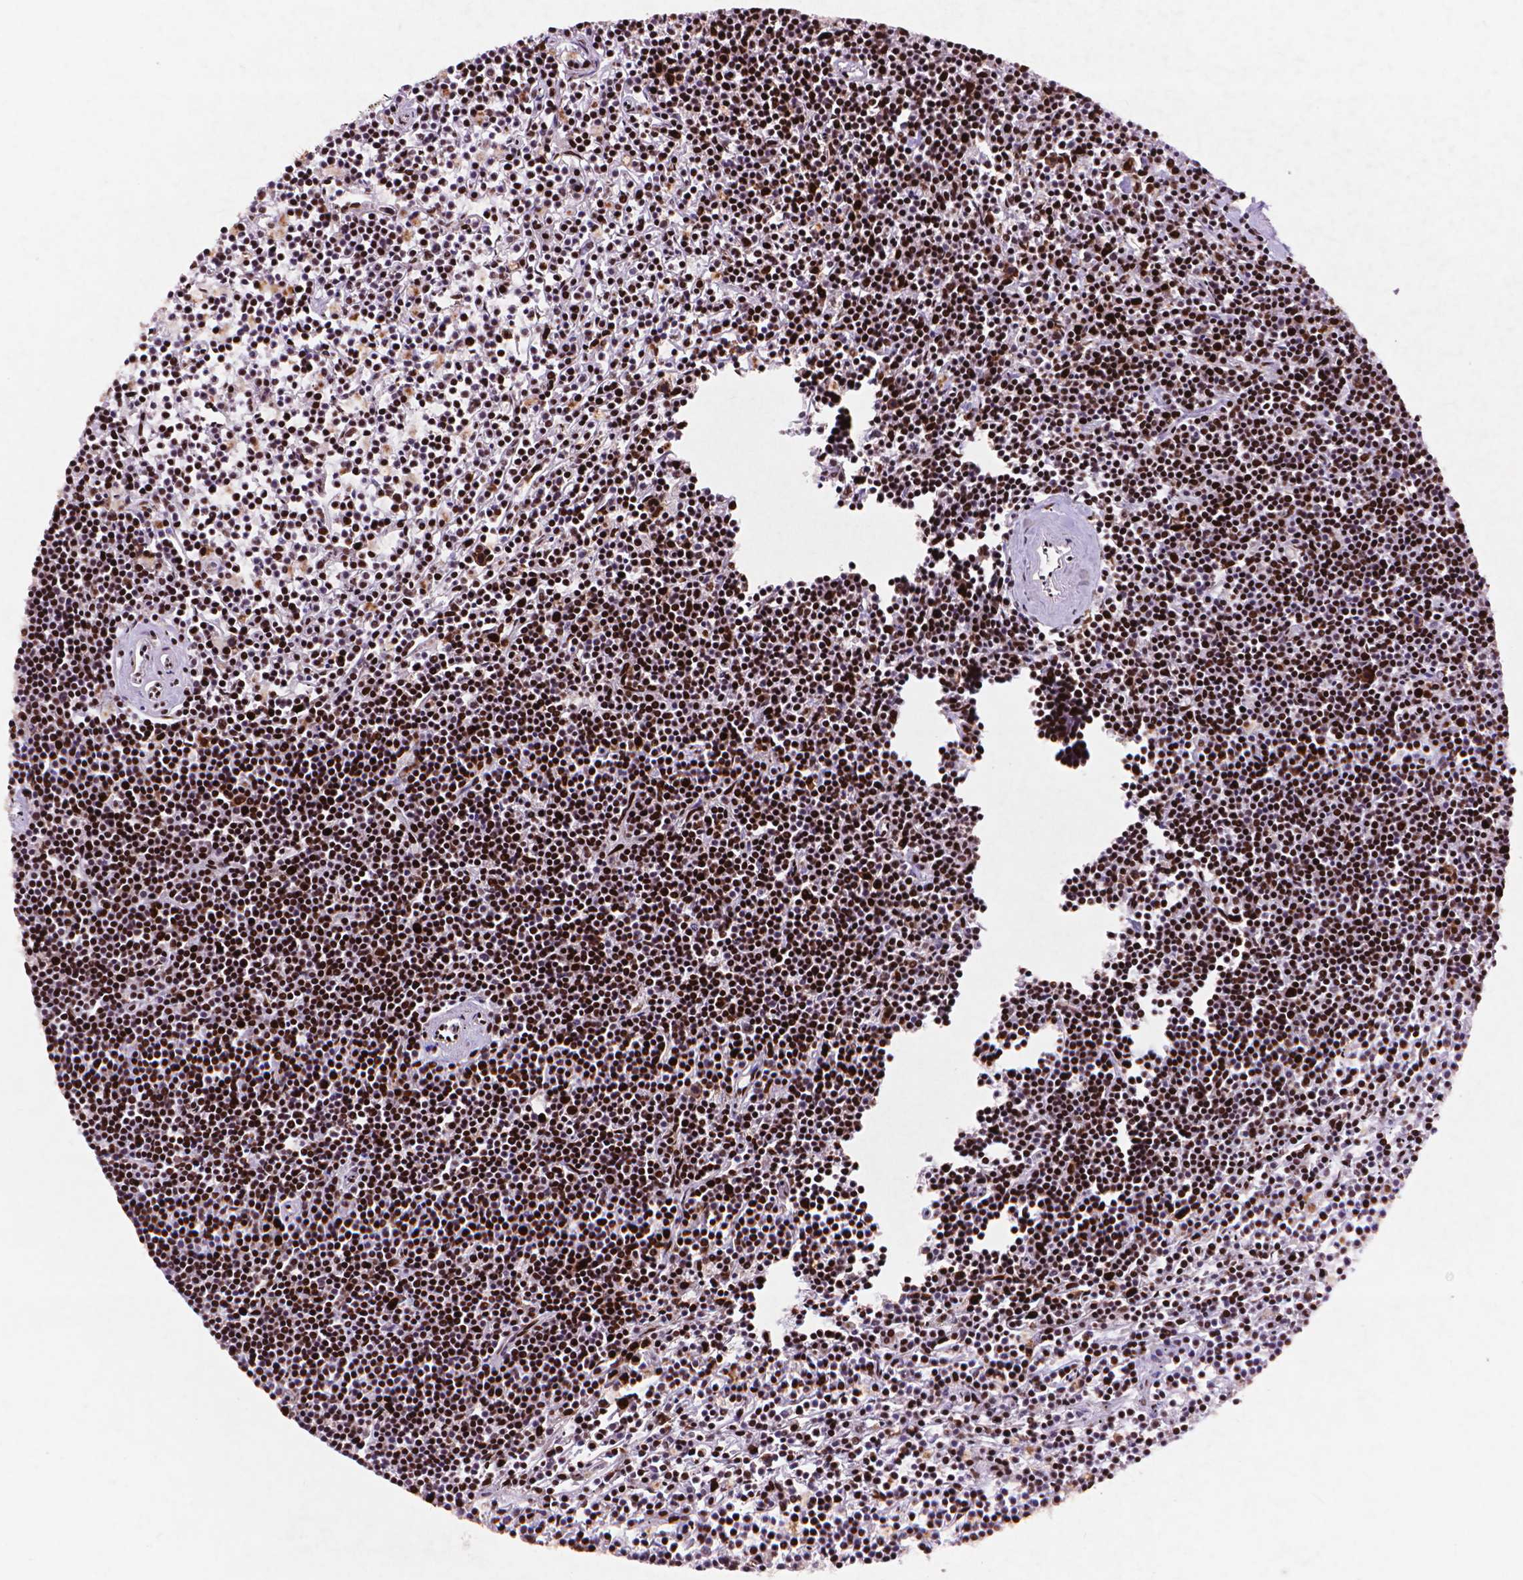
{"staining": {"intensity": "strong", "quantity": ">75%", "location": "nuclear"}, "tissue": "lymphoma", "cell_type": "Tumor cells", "image_type": "cancer", "snomed": [{"axis": "morphology", "description": "Malignant lymphoma, non-Hodgkin's type, Low grade"}, {"axis": "topography", "description": "Spleen"}], "caption": "Immunohistochemistry of human malignant lymphoma, non-Hodgkin's type (low-grade) reveals high levels of strong nuclear expression in about >75% of tumor cells. (Stains: DAB in brown, nuclei in blue, Microscopy: brightfield microscopy at high magnification).", "gene": "CITED2", "patient": {"sex": "female", "age": 19}}